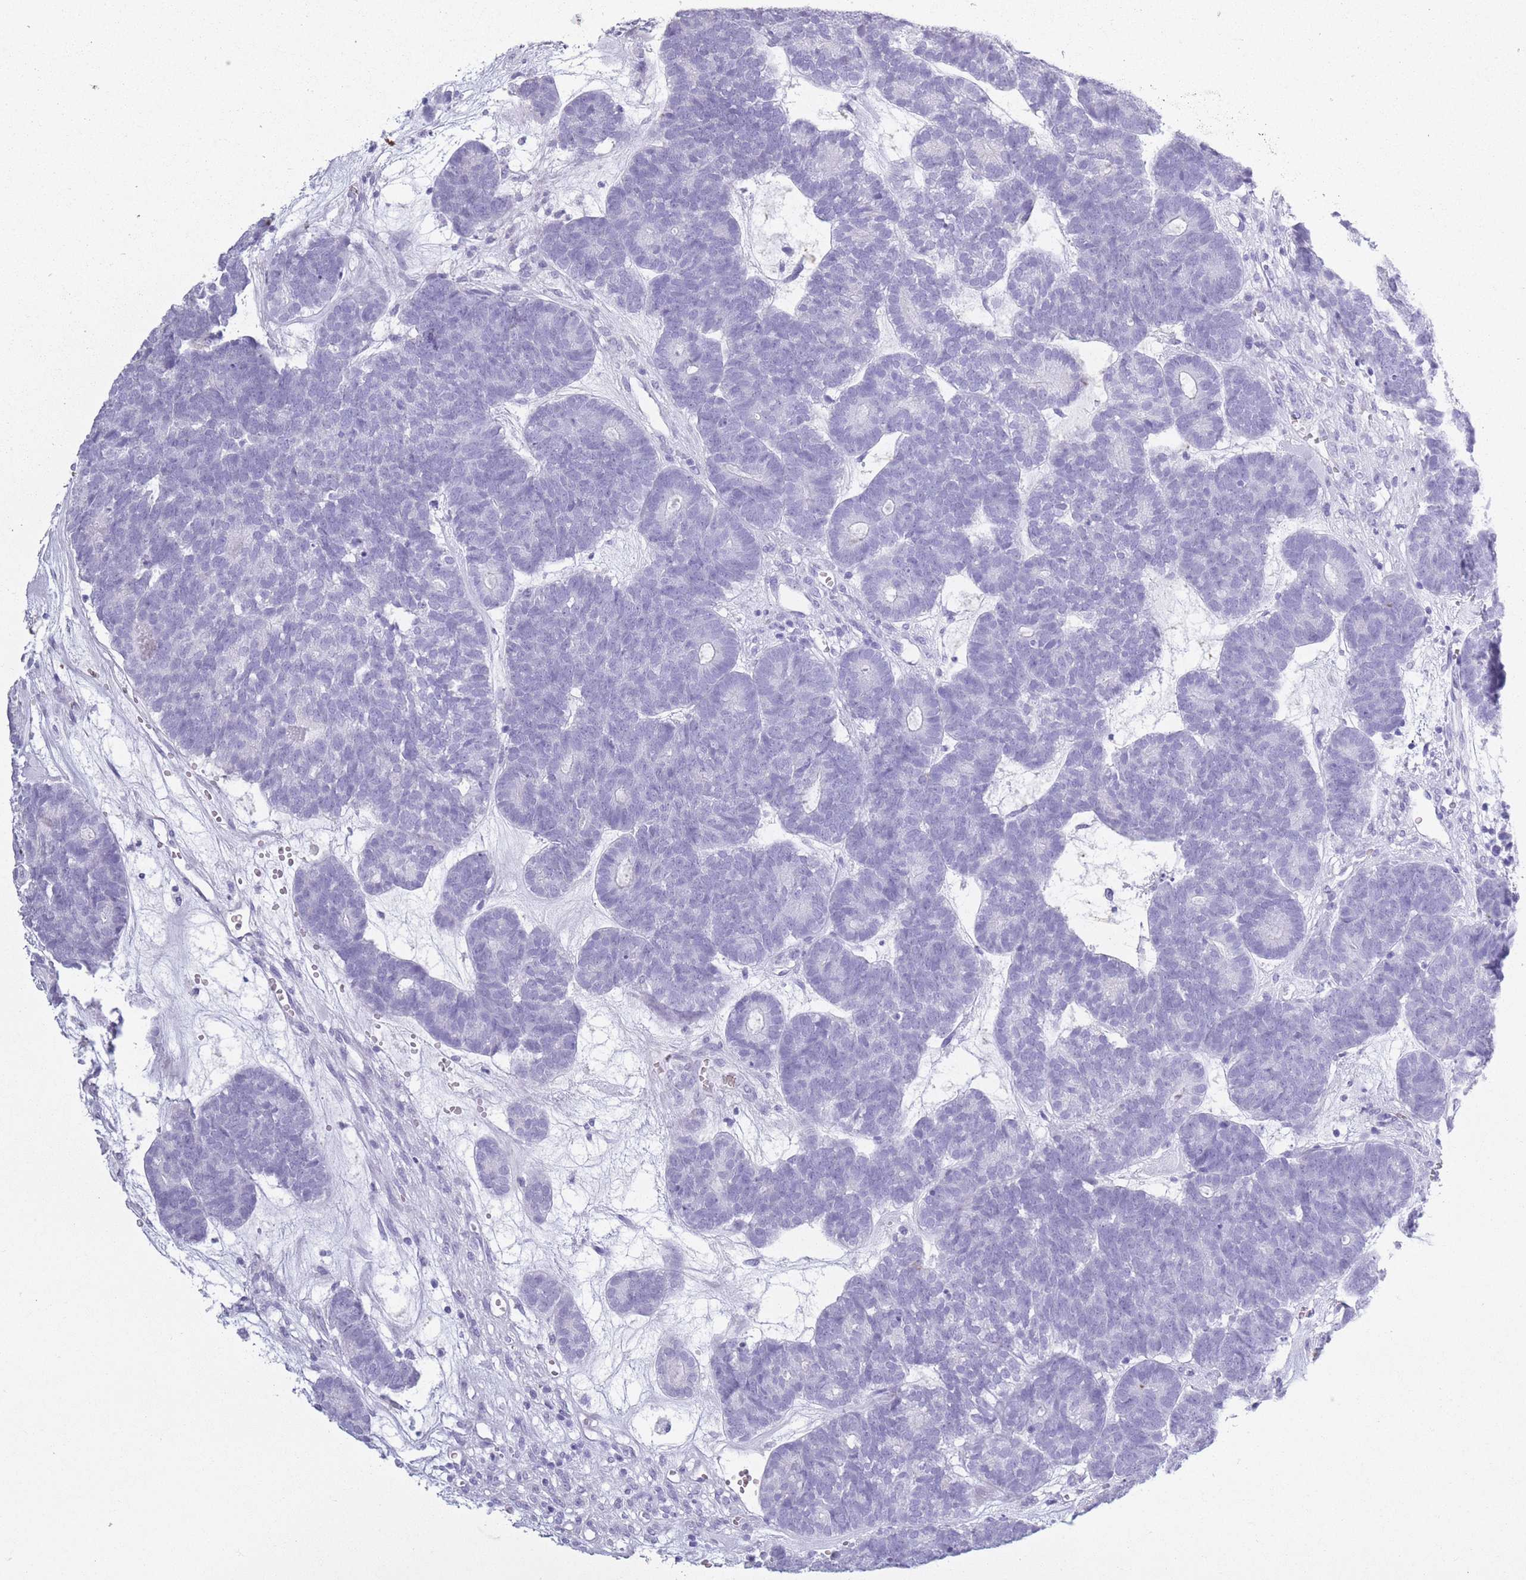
{"staining": {"intensity": "negative", "quantity": "none", "location": "none"}, "tissue": "head and neck cancer", "cell_type": "Tumor cells", "image_type": "cancer", "snomed": [{"axis": "morphology", "description": "Adenocarcinoma, NOS"}, {"axis": "topography", "description": "Head-Neck"}], "caption": "Head and neck cancer (adenocarcinoma) was stained to show a protein in brown. There is no significant staining in tumor cells. (Stains: DAB (3,3'-diaminobenzidine) immunohistochemistry with hematoxylin counter stain, Microscopy: brightfield microscopy at high magnification).", "gene": "OR7C1", "patient": {"sex": "female", "age": 81}}